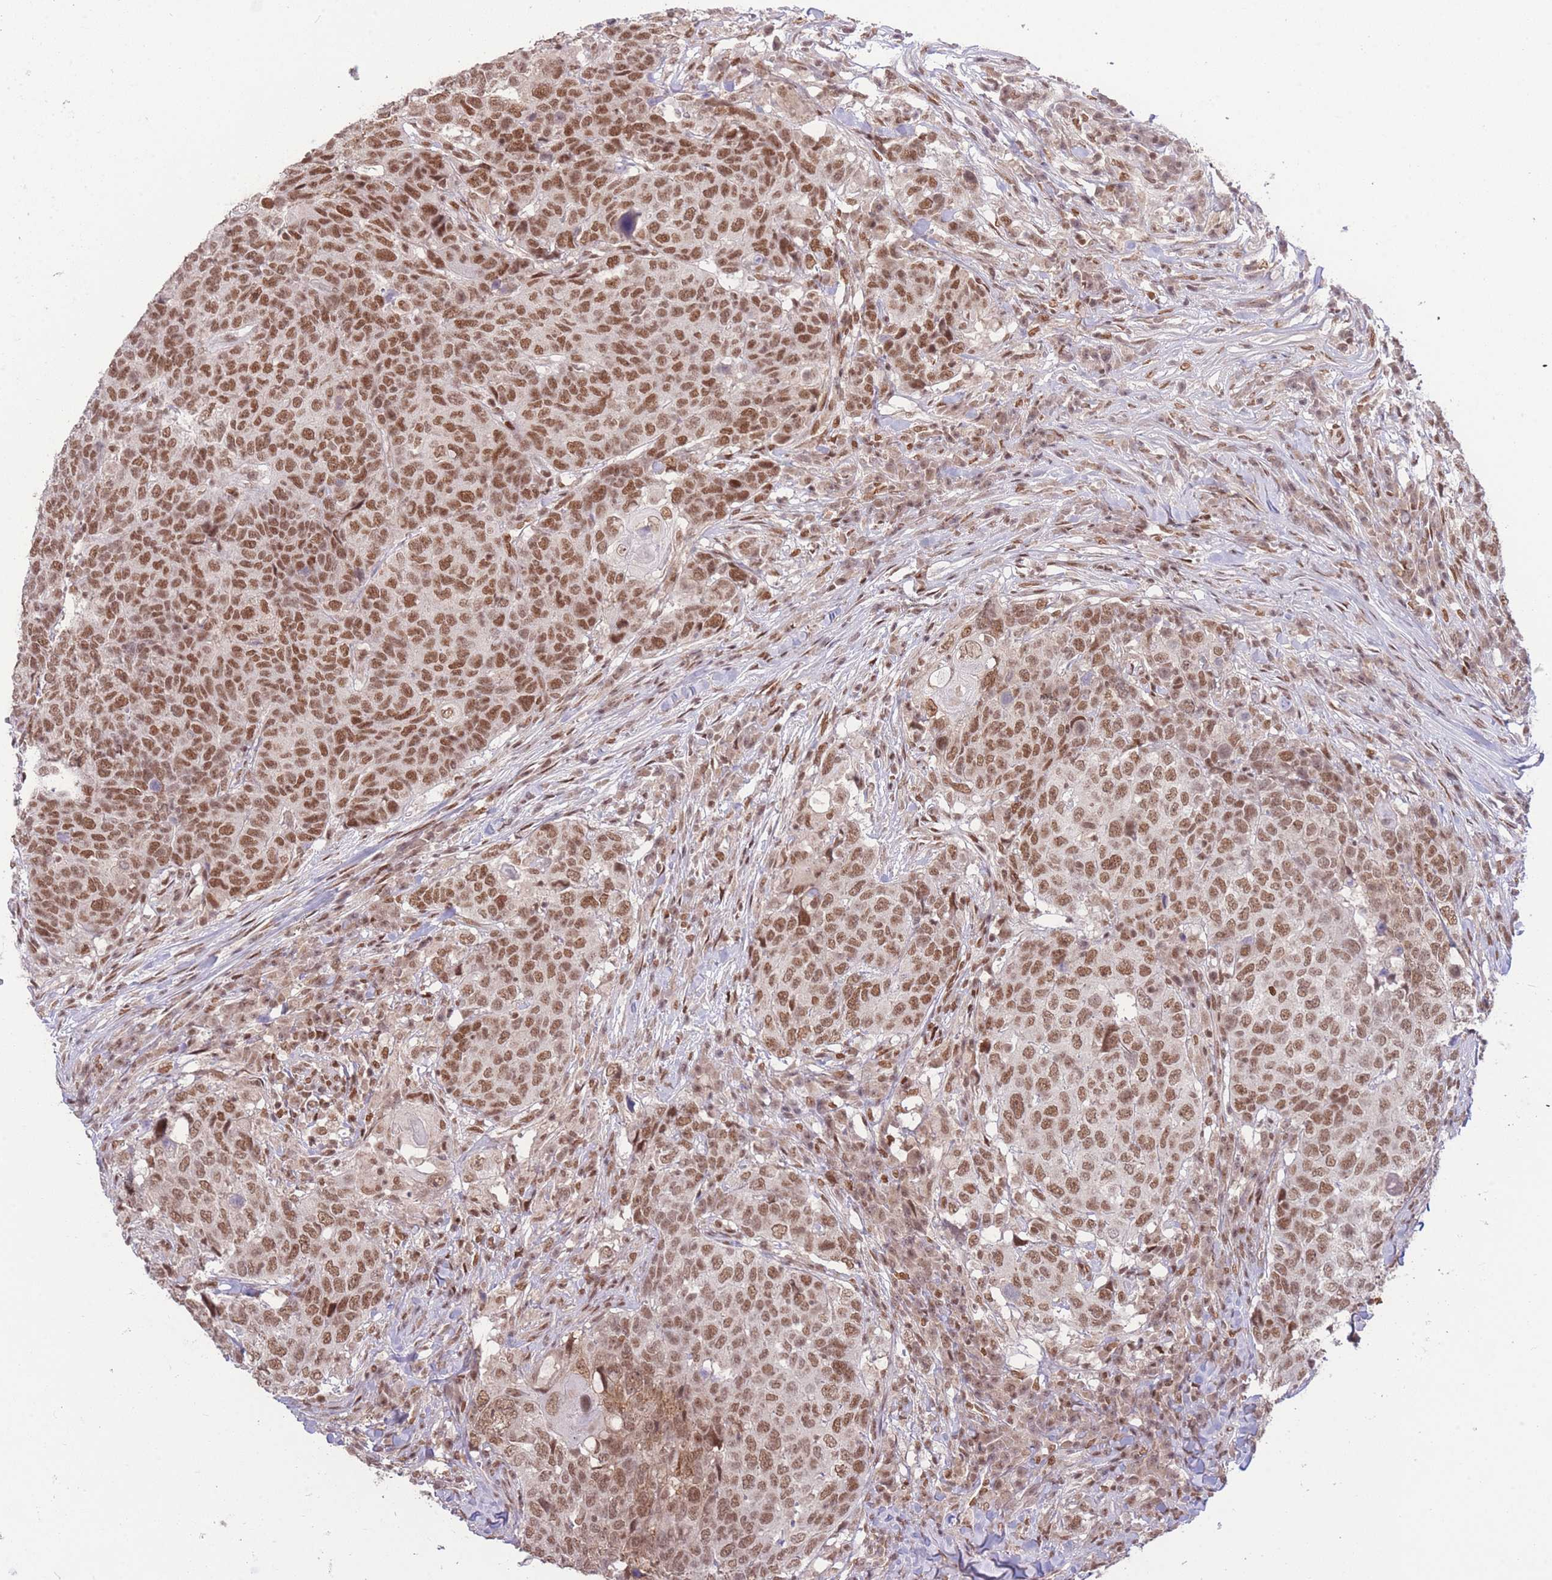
{"staining": {"intensity": "moderate", "quantity": ">75%", "location": "nuclear"}, "tissue": "head and neck cancer", "cell_type": "Tumor cells", "image_type": "cancer", "snomed": [{"axis": "morphology", "description": "Normal tissue, NOS"}, {"axis": "morphology", "description": "Squamous cell carcinoma, NOS"}, {"axis": "topography", "description": "Skeletal muscle"}, {"axis": "topography", "description": "Vascular tissue"}, {"axis": "topography", "description": "Peripheral nerve tissue"}, {"axis": "topography", "description": "Head-Neck"}], "caption": "An IHC image of neoplastic tissue is shown. Protein staining in brown shows moderate nuclear positivity in head and neck cancer (squamous cell carcinoma) within tumor cells.", "gene": "CARD8", "patient": {"sex": "male", "age": 66}}